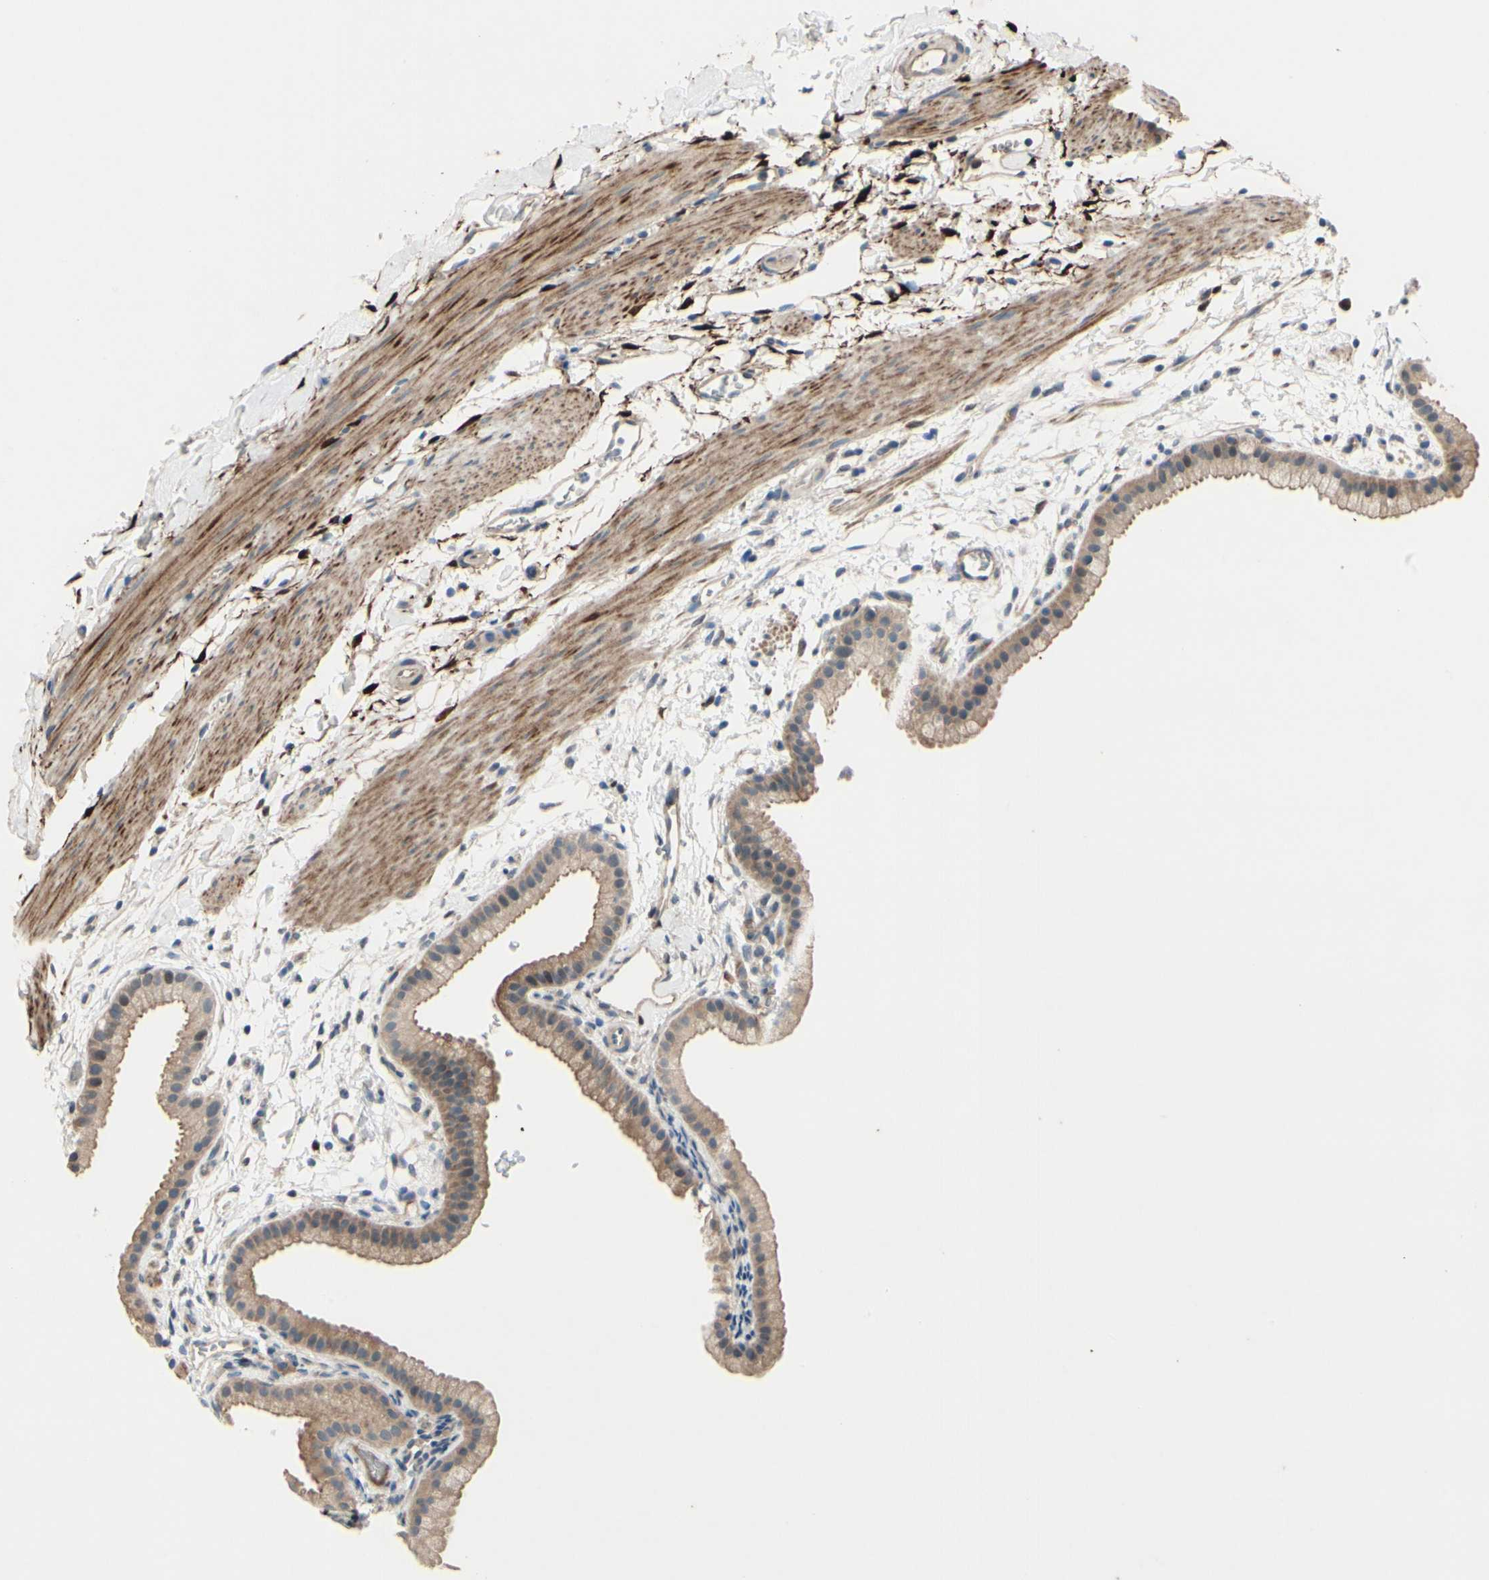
{"staining": {"intensity": "moderate", "quantity": ">75%", "location": "cytoplasmic/membranous"}, "tissue": "gallbladder", "cell_type": "Glandular cells", "image_type": "normal", "snomed": [{"axis": "morphology", "description": "Normal tissue, NOS"}, {"axis": "topography", "description": "Gallbladder"}], "caption": "Immunohistochemical staining of normal gallbladder exhibits medium levels of moderate cytoplasmic/membranous expression in approximately >75% of glandular cells.", "gene": "ICAM5", "patient": {"sex": "female", "age": 64}}